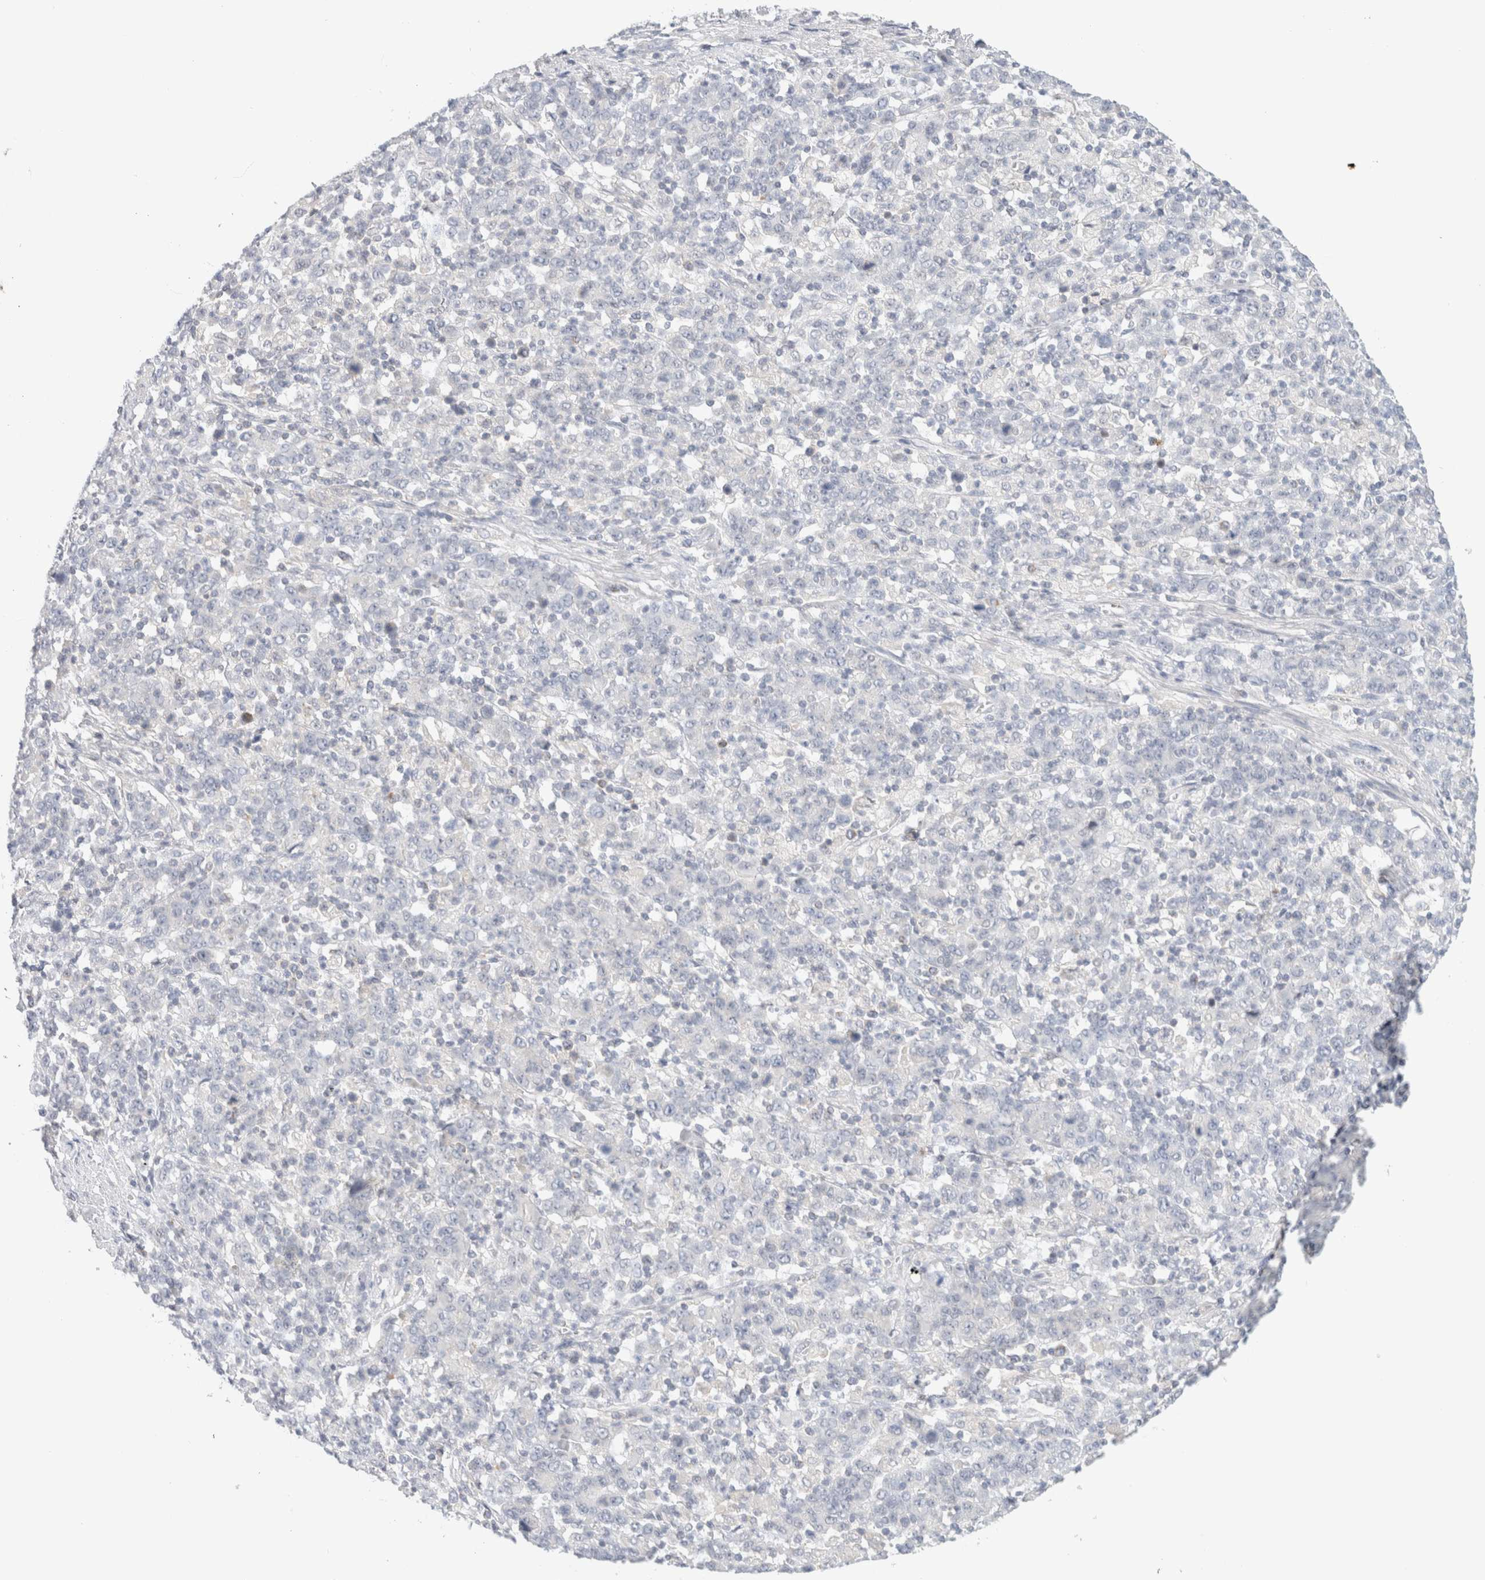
{"staining": {"intensity": "negative", "quantity": "none", "location": "none"}, "tissue": "stomach cancer", "cell_type": "Tumor cells", "image_type": "cancer", "snomed": [{"axis": "morphology", "description": "Adenocarcinoma, NOS"}, {"axis": "topography", "description": "Stomach, upper"}], "caption": "Tumor cells show no significant staining in stomach adenocarcinoma.", "gene": "MRM3", "patient": {"sex": "male", "age": 69}}